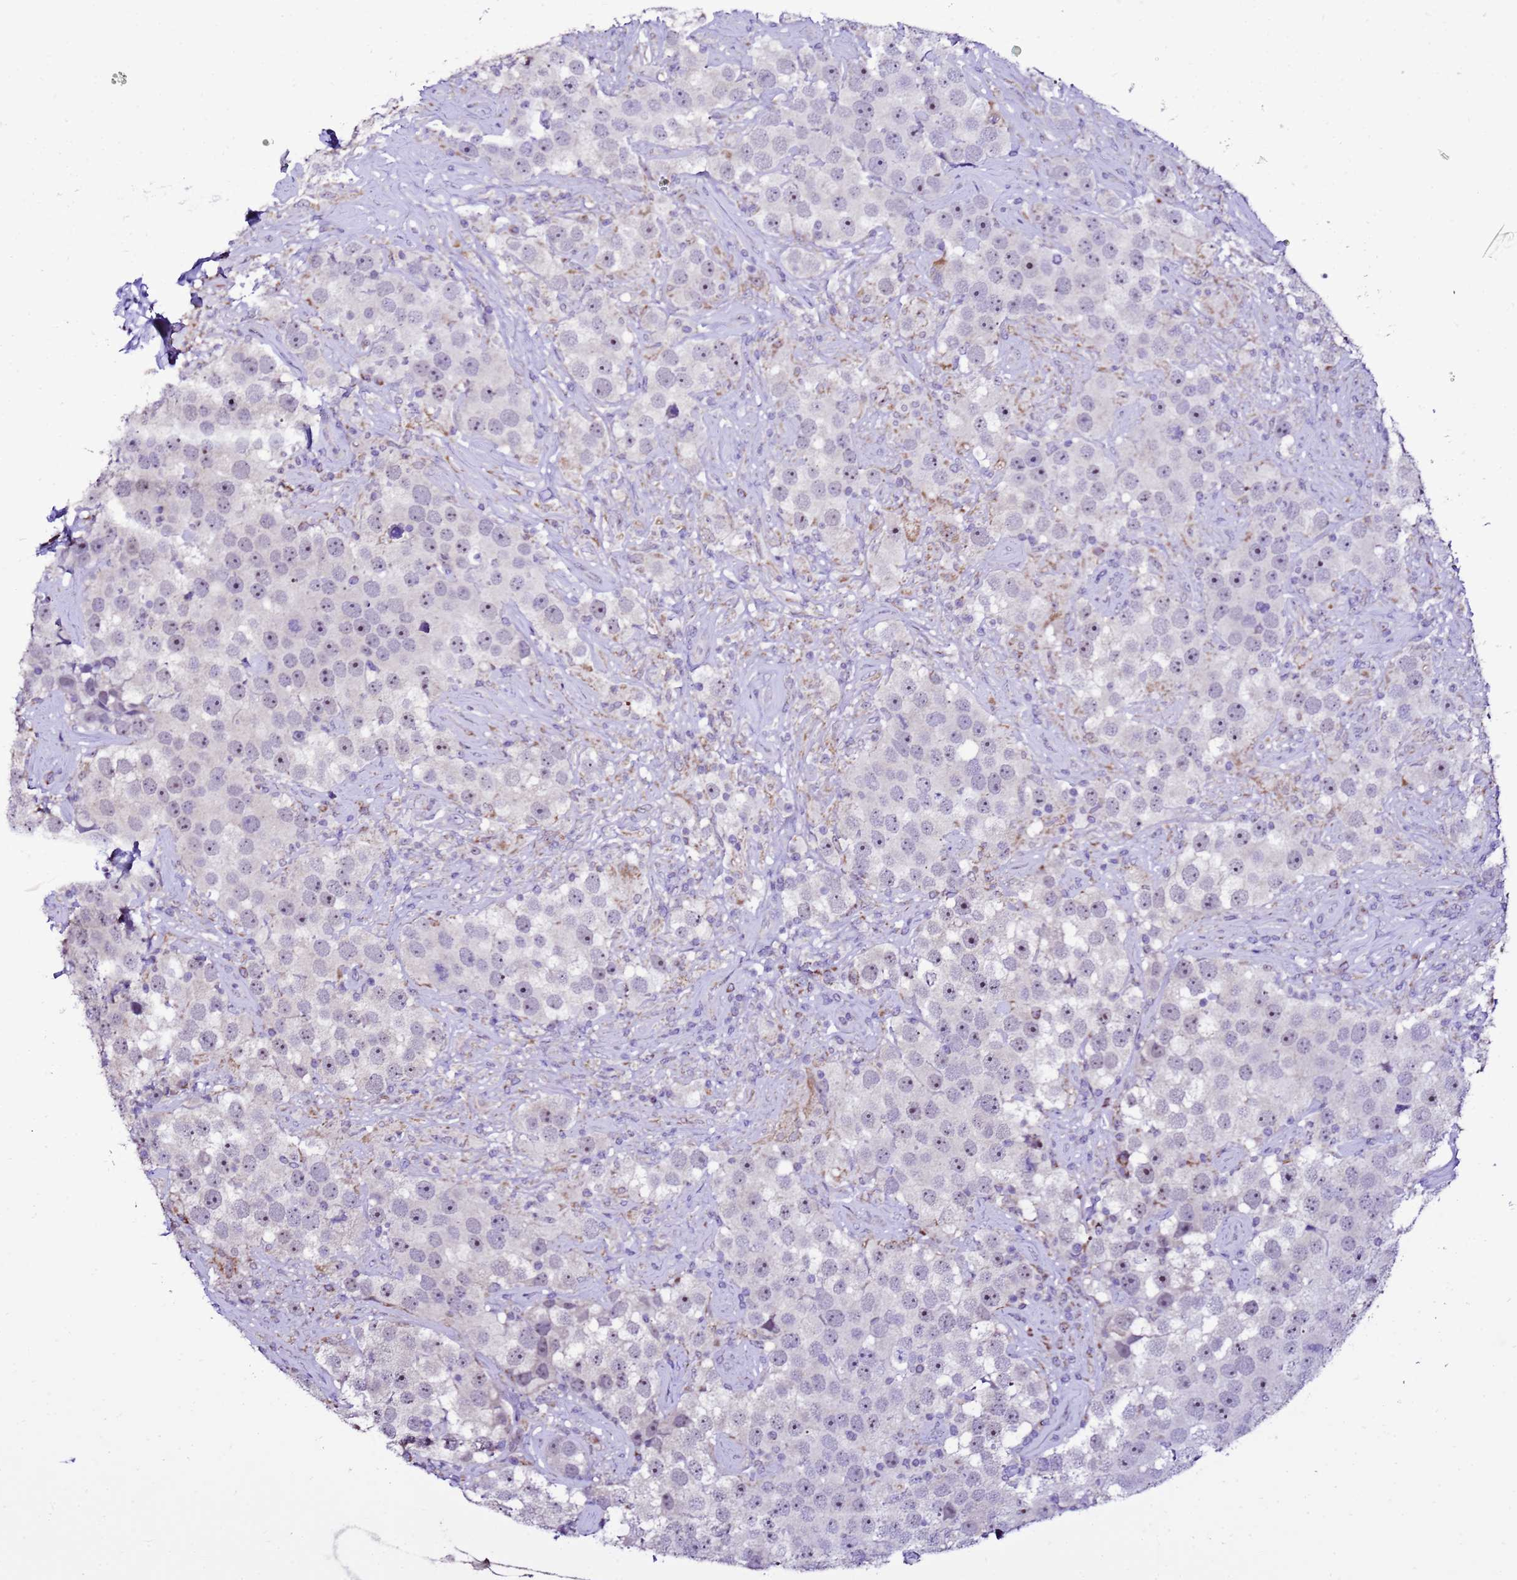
{"staining": {"intensity": "weak", "quantity": "25%-75%", "location": "nuclear"}, "tissue": "testis cancer", "cell_type": "Tumor cells", "image_type": "cancer", "snomed": [{"axis": "morphology", "description": "Seminoma, NOS"}, {"axis": "topography", "description": "Testis"}], "caption": "Brown immunohistochemical staining in seminoma (testis) shows weak nuclear positivity in approximately 25%-75% of tumor cells. The protein is stained brown, and the nuclei are stained in blue (DAB IHC with brightfield microscopy, high magnification).", "gene": "DPH6", "patient": {"sex": "male", "age": 49}}